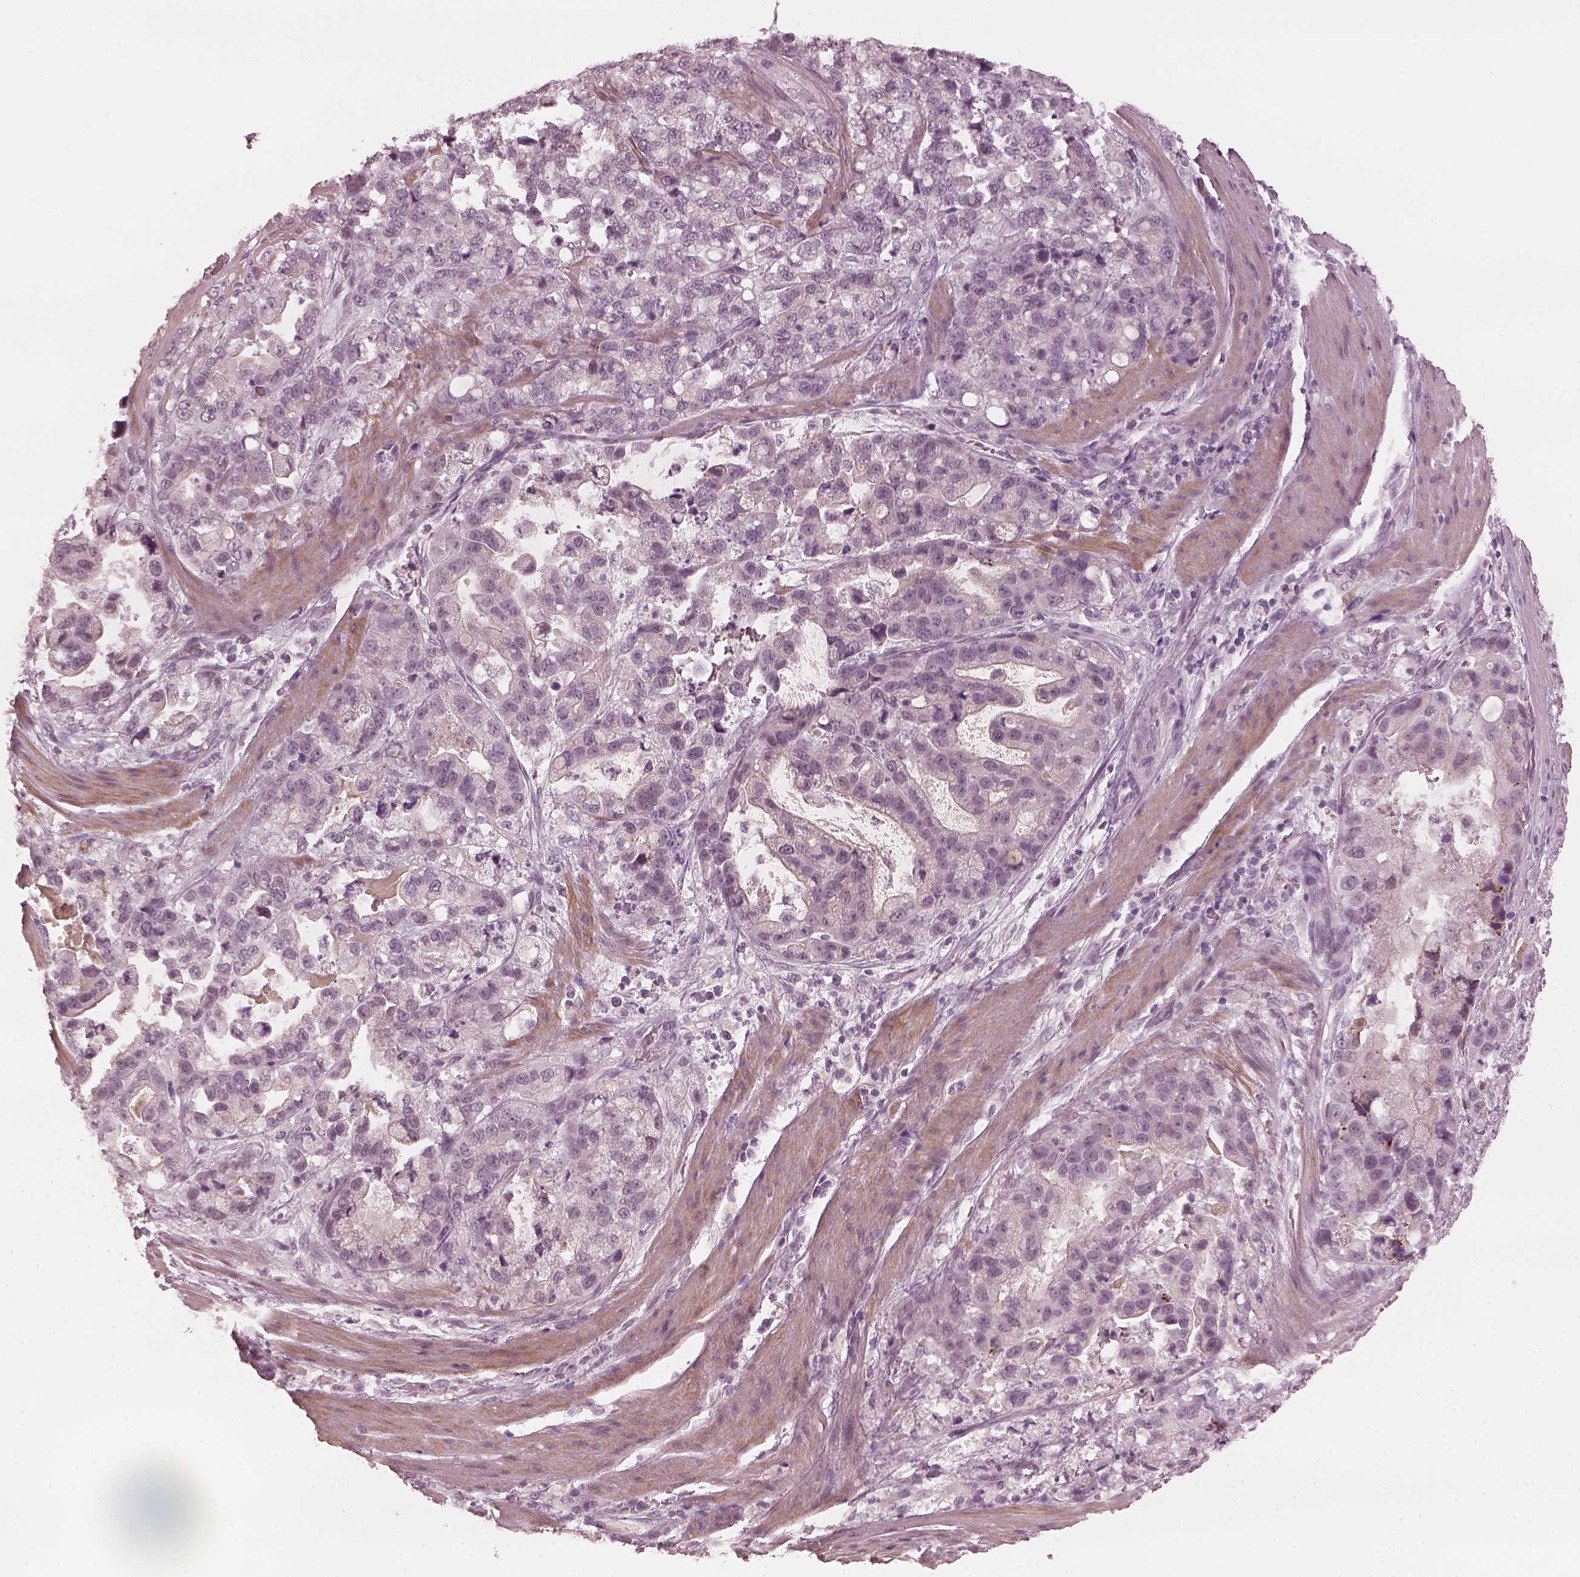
{"staining": {"intensity": "negative", "quantity": "none", "location": "none"}, "tissue": "stomach cancer", "cell_type": "Tumor cells", "image_type": "cancer", "snomed": [{"axis": "morphology", "description": "Adenocarcinoma, NOS"}, {"axis": "topography", "description": "Stomach"}], "caption": "Tumor cells show no significant expression in stomach cancer (adenocarcinoma). The staining is performed using DAB brown chromogen with nuclei counter-stained in using hematoxylin.", "gene": "CCDC170", "patient": {"sex": "male", "age": 59}}